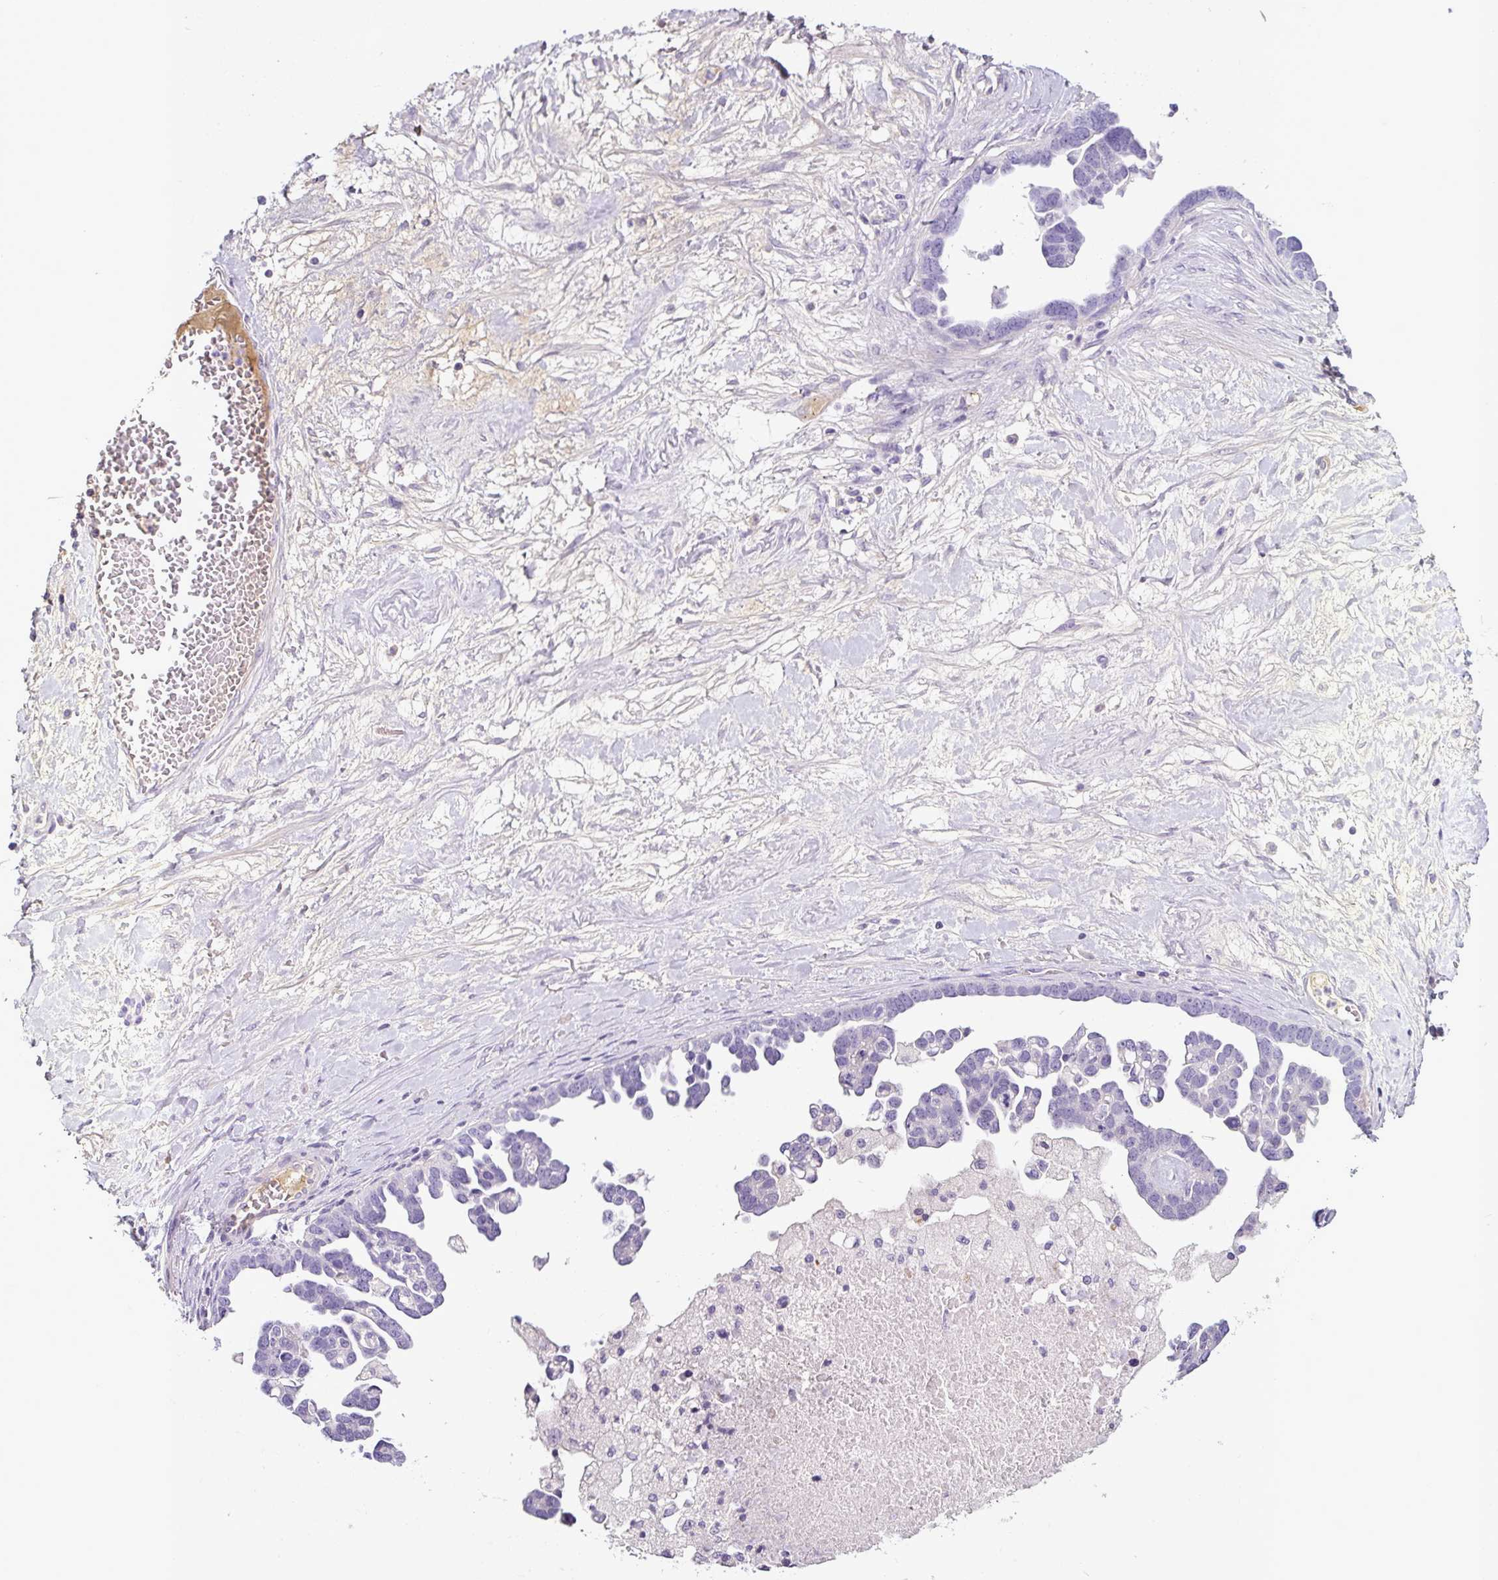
{"staining": {"intensity": "negative", "quantity": "none", "location": "none"}, "tissue": "ovarian cancer", "cell_type": "Tumor cells", "image_type": "cancer", "snomed": [{"axis": "morphology", "description": "Cystadenocarcinoma, serous, NOS"}, {"axis": "topography", "description": "Ovary"}], "caption": "This photomicrograph is of ovarian cancer stained with immunohistochemistry to label a protein in brown with the nuclei are counter-stained blue. There is no staining in tumor cells.", "gene": "OR14A2", "patient": {"sex": "female", "age": 54}}